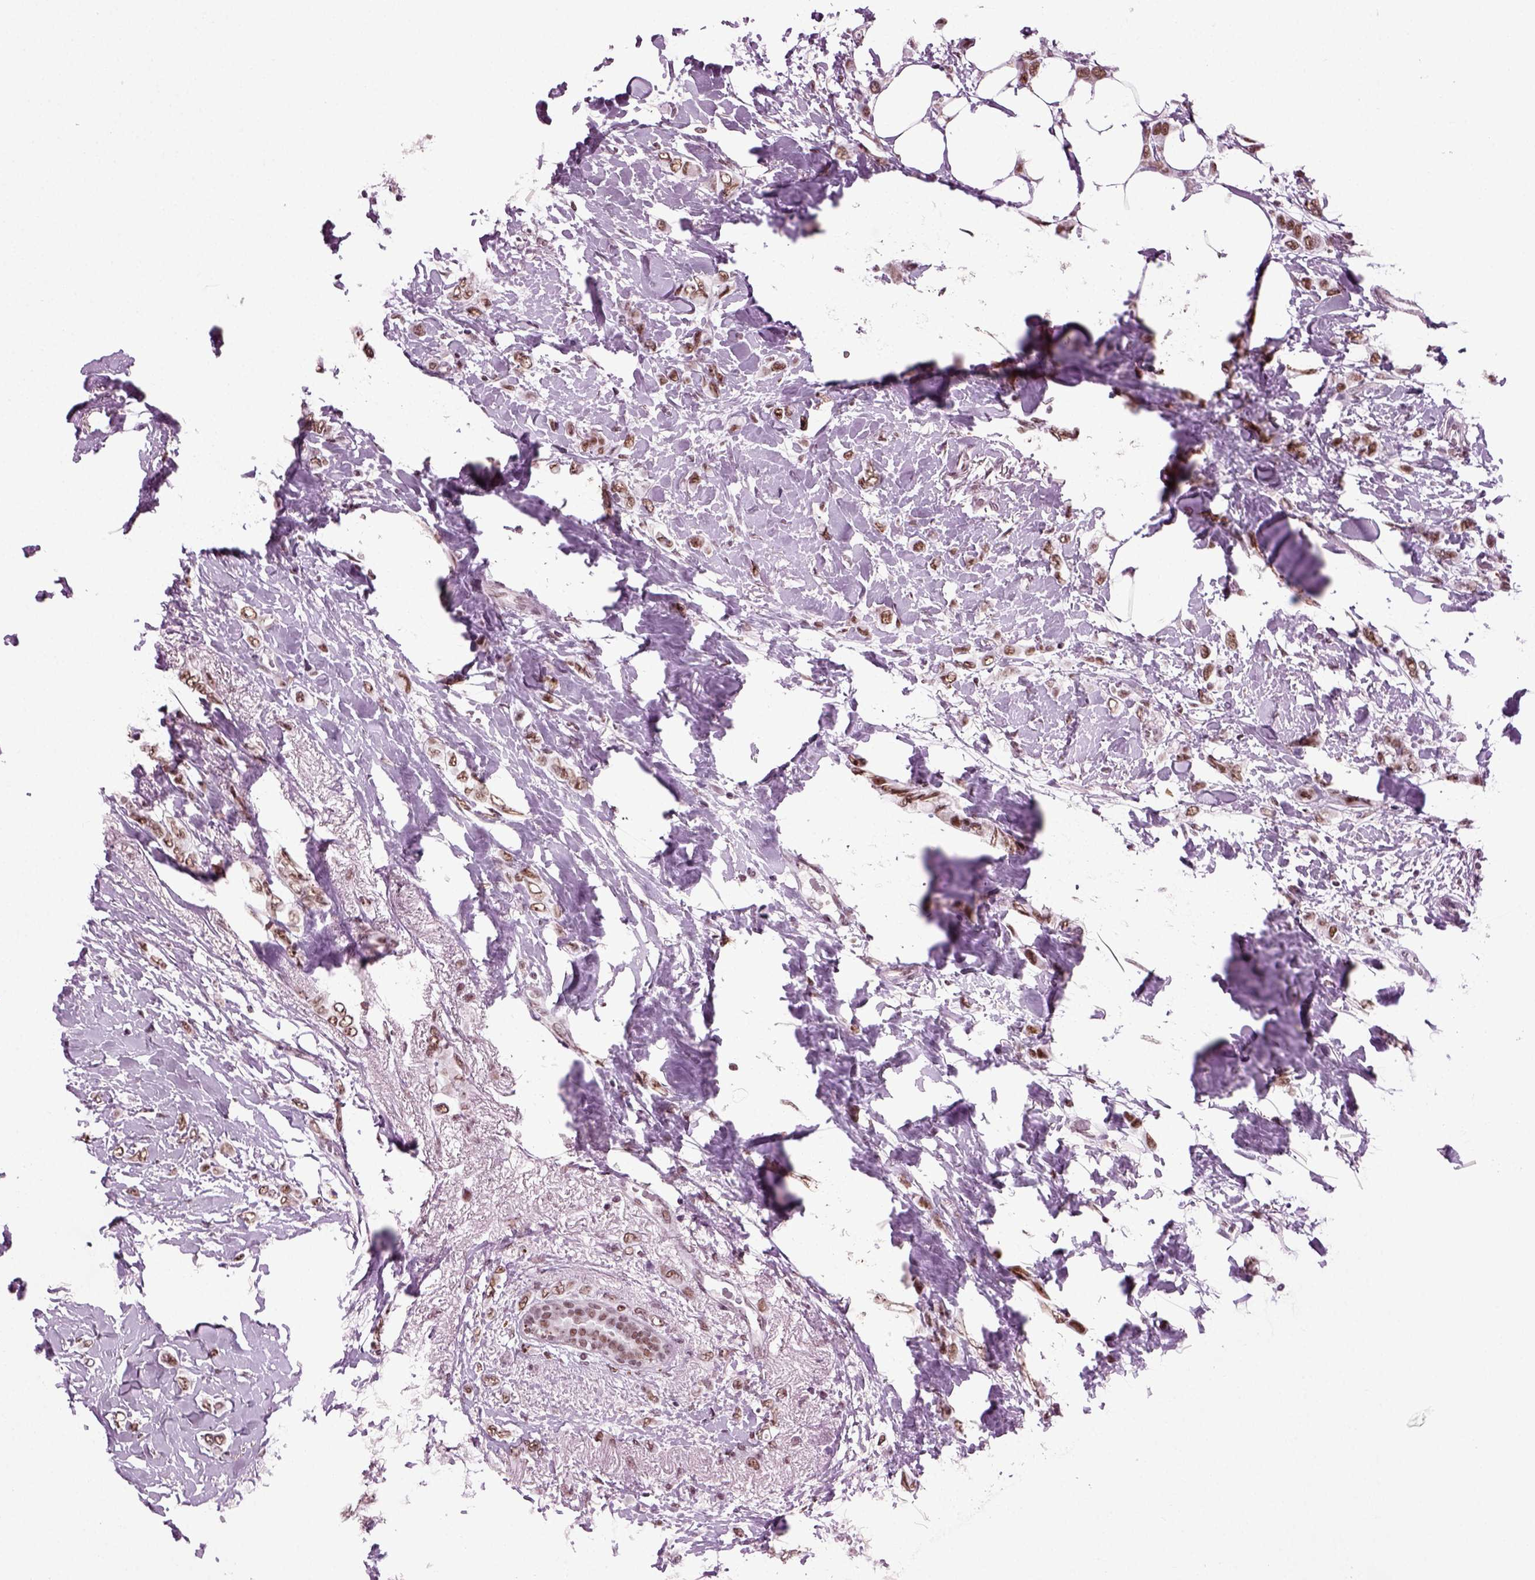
{"staining": {"intensity": "strong", "quantity": ">75%", "location": "nuclear"}, "tissue": "breast cancer", "cell_type": "Tumor cells", "image_type": "cancer", "snomed": [{"axis": "morphology", "description": "Lobular carcinoma"}, {"axis": "topography", "description": "Breast"}], "caption": "Protein staining demonstrates strong nuclear positivity in about >75% of tumor cells in breast cancer.", "gene": "RCOR3", "patient": {"sex": "female", "age": 66}}